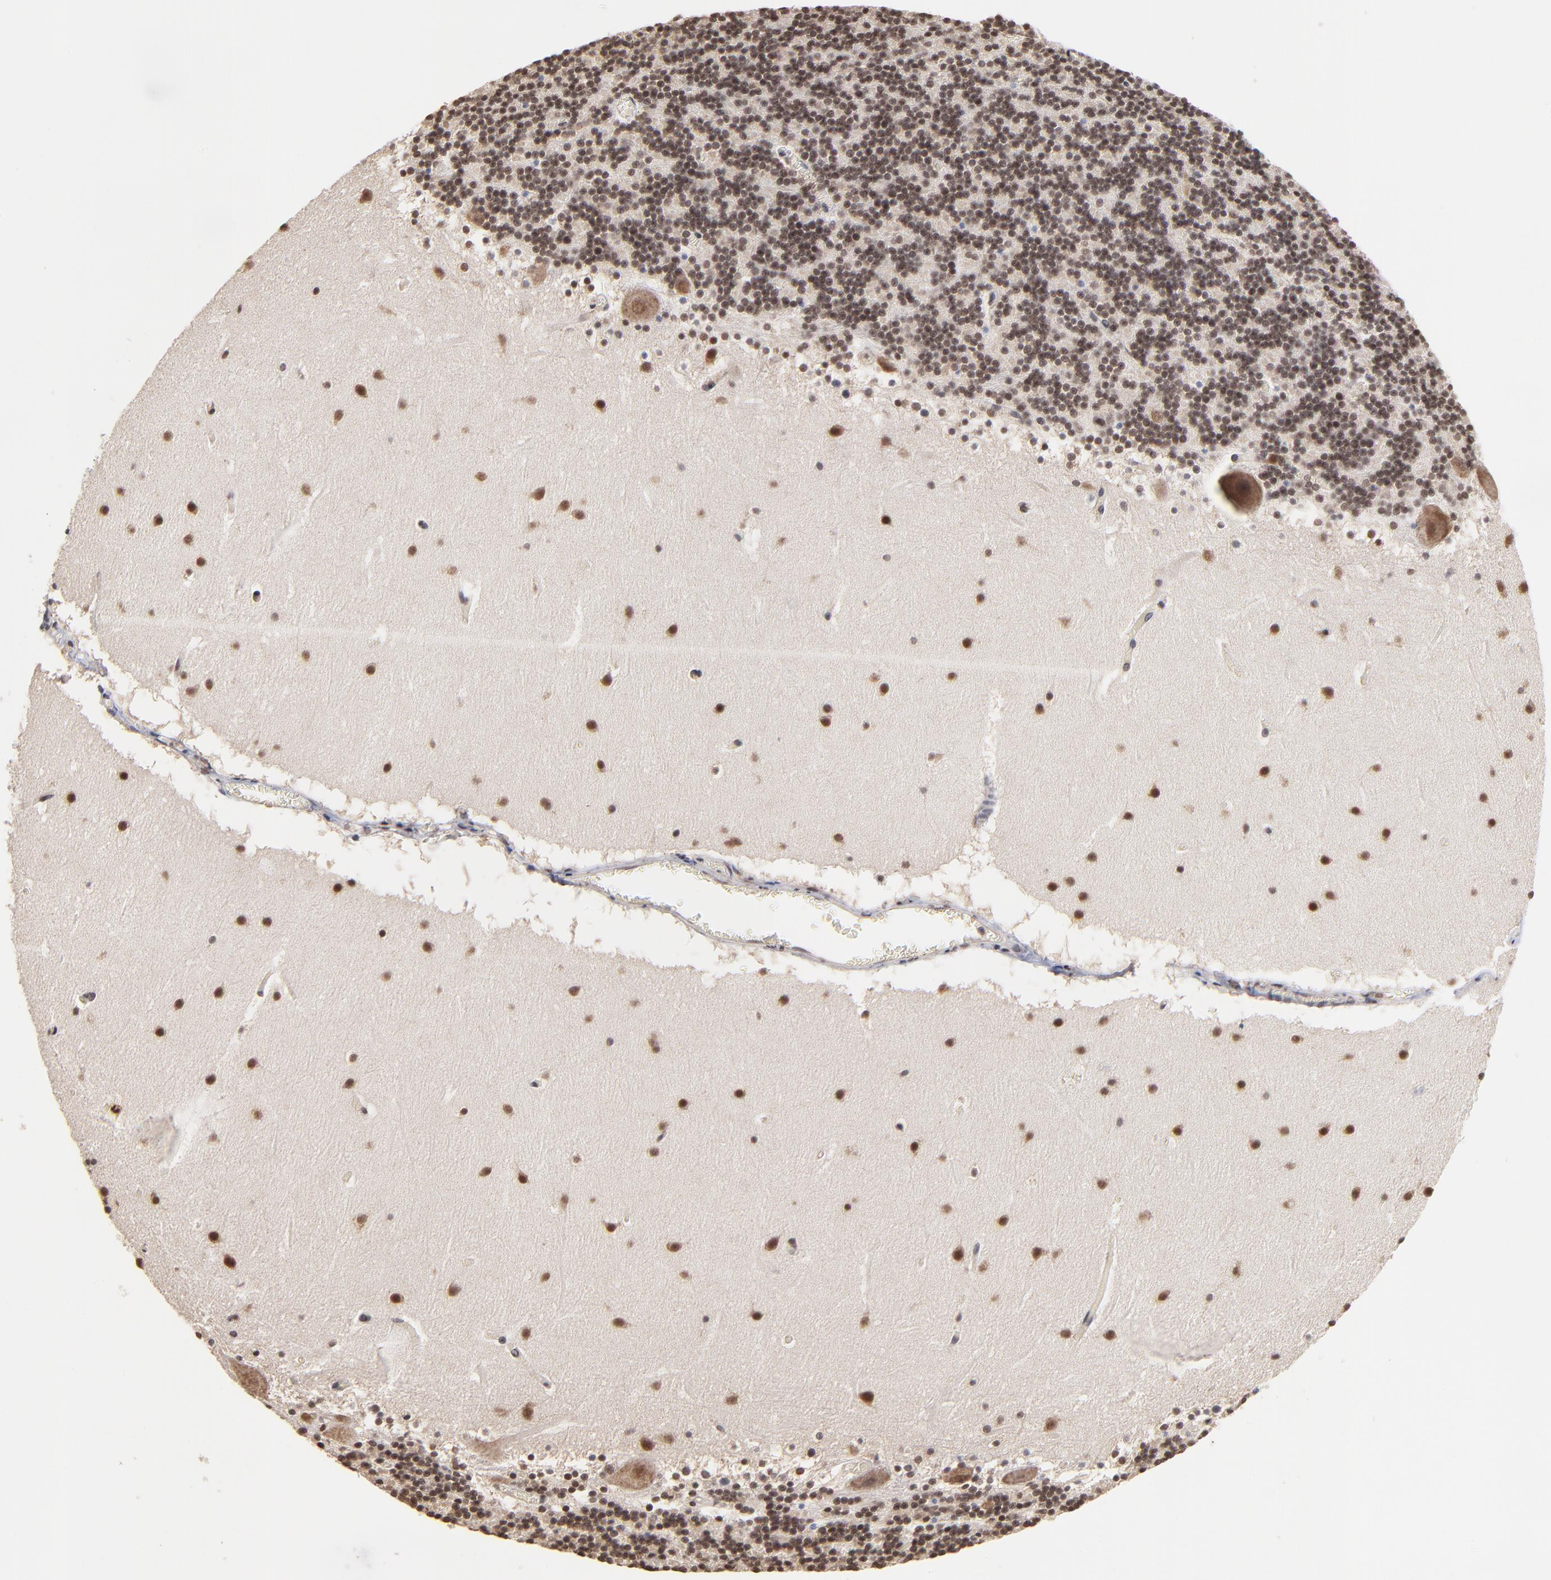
{"staining": {"intensity": "weak", "quantity": ">75%", "location": "nuclear"}, "tissue": "cerebellum", "cell_type": "Cells in granular layer", "image_type": "normal", "snomed": [{"axis": "morphology", "description": "Normal tissue, NOS"}, {"axis": "topography", "description": "Cerebellum"}], "caption": "Immunohistochemistry (IHC) image of normal human cerebellum stained for a protein (brown), which shows low levels of weak nuclear expression in approximately >75% of cells in granular layer.", "gene": "BRPF1", "patient": {"sex": "male", "age": 45}}